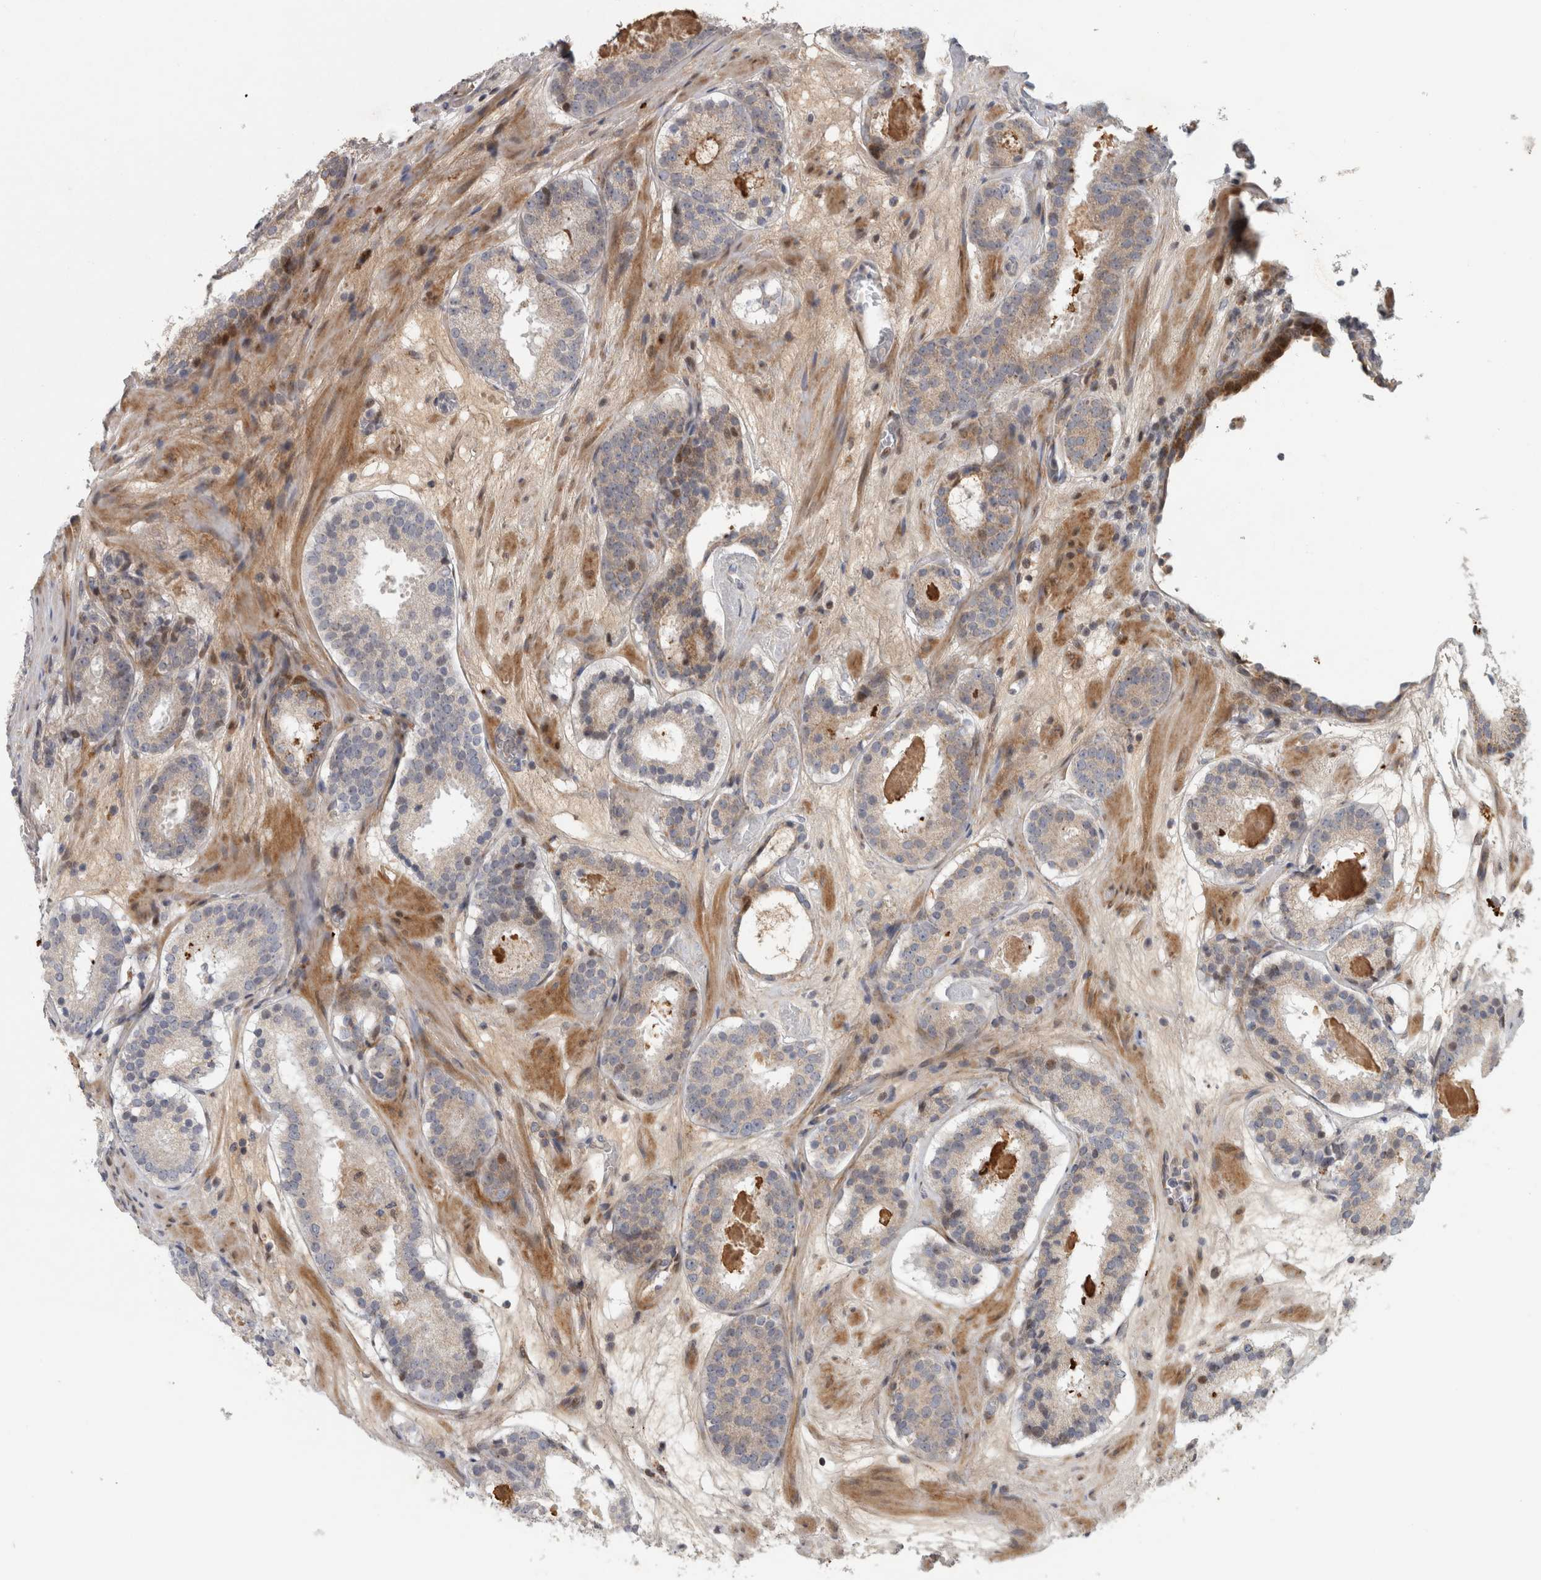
{"staining": {"intensity": "weak", "quantity": "<25%", "location": "cytoplasmic/membranous"}, "tissue": "prostate cancer", "cell_type": "Tumor cells", "image_type": "cancer", "snomed": [{"axis": "morphology", "description": "Adenocarcinoma, Low grade"}, {"axis": "topography", "description": "Prostate"}], "caption": "High magnification brightfield microscopy of prostate cancer (low-grade adenocarcinoma) stained with DAB (brown) and counterstained with hematoxylin (blue): tumor cells show no significant positivity.", "gene": "RBM48", "patient": {"sex": "male", "age": 69}}